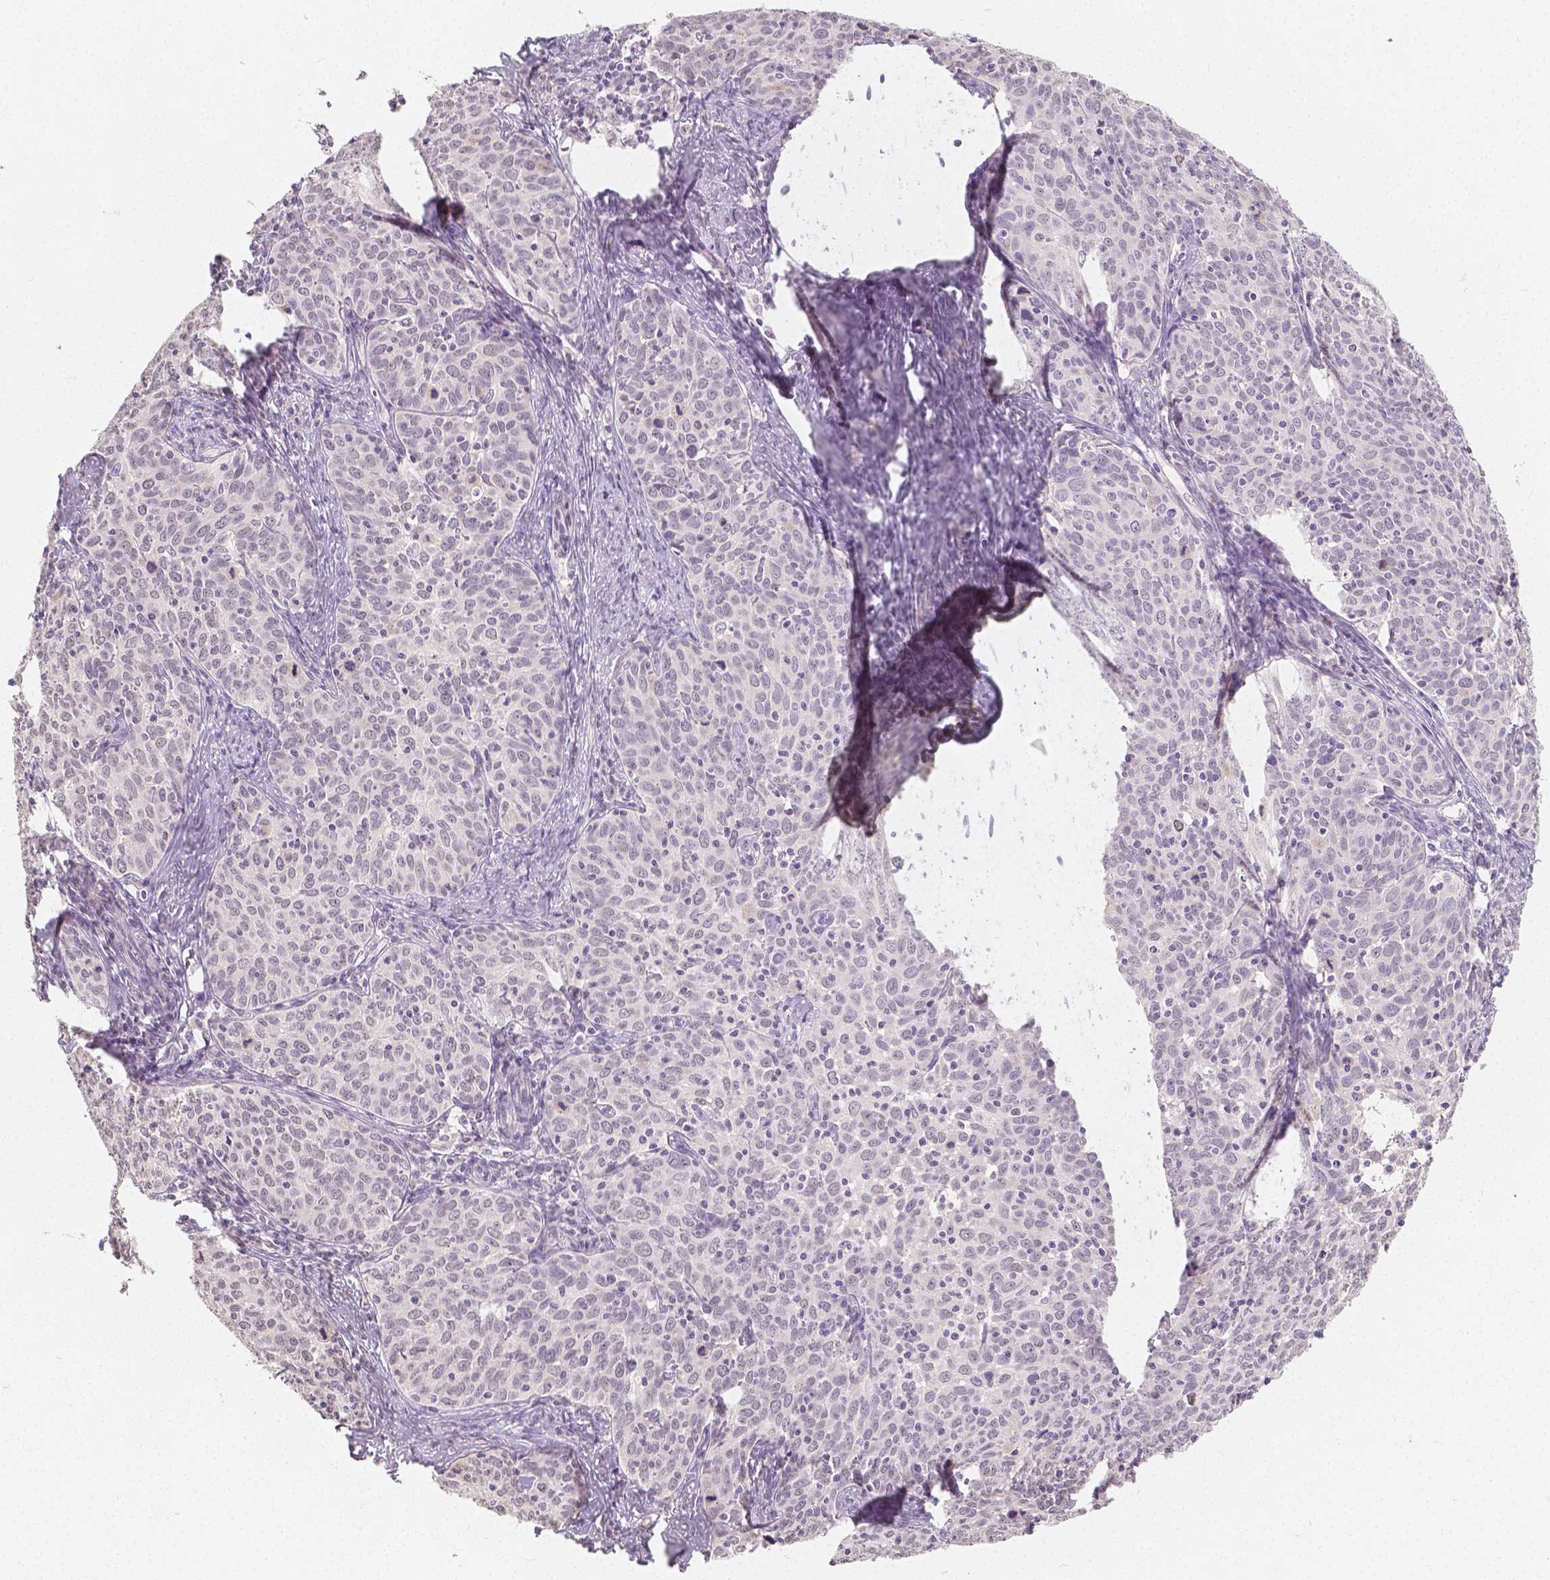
{"staining": {"intensity": "negative", "quantity": "none", "location": "none"}, "tissue": "cervical cancer", "cell_type": "Tumor cells", "image_type": "cancer", "snomed": [{"axis": "morphology", "description": "Squamous cell carcinoma, NOS"}, {"axis": "topography", "description": "Cervix"}], "caption": "A high-resolution micrograph shows IHC staining of cervical cancer (squamous cell carcinoma), which demonstrates no significant positivity in tumor cells.", "gene": "NOLC1", "patient": {"sex": "female", "age": 62}}